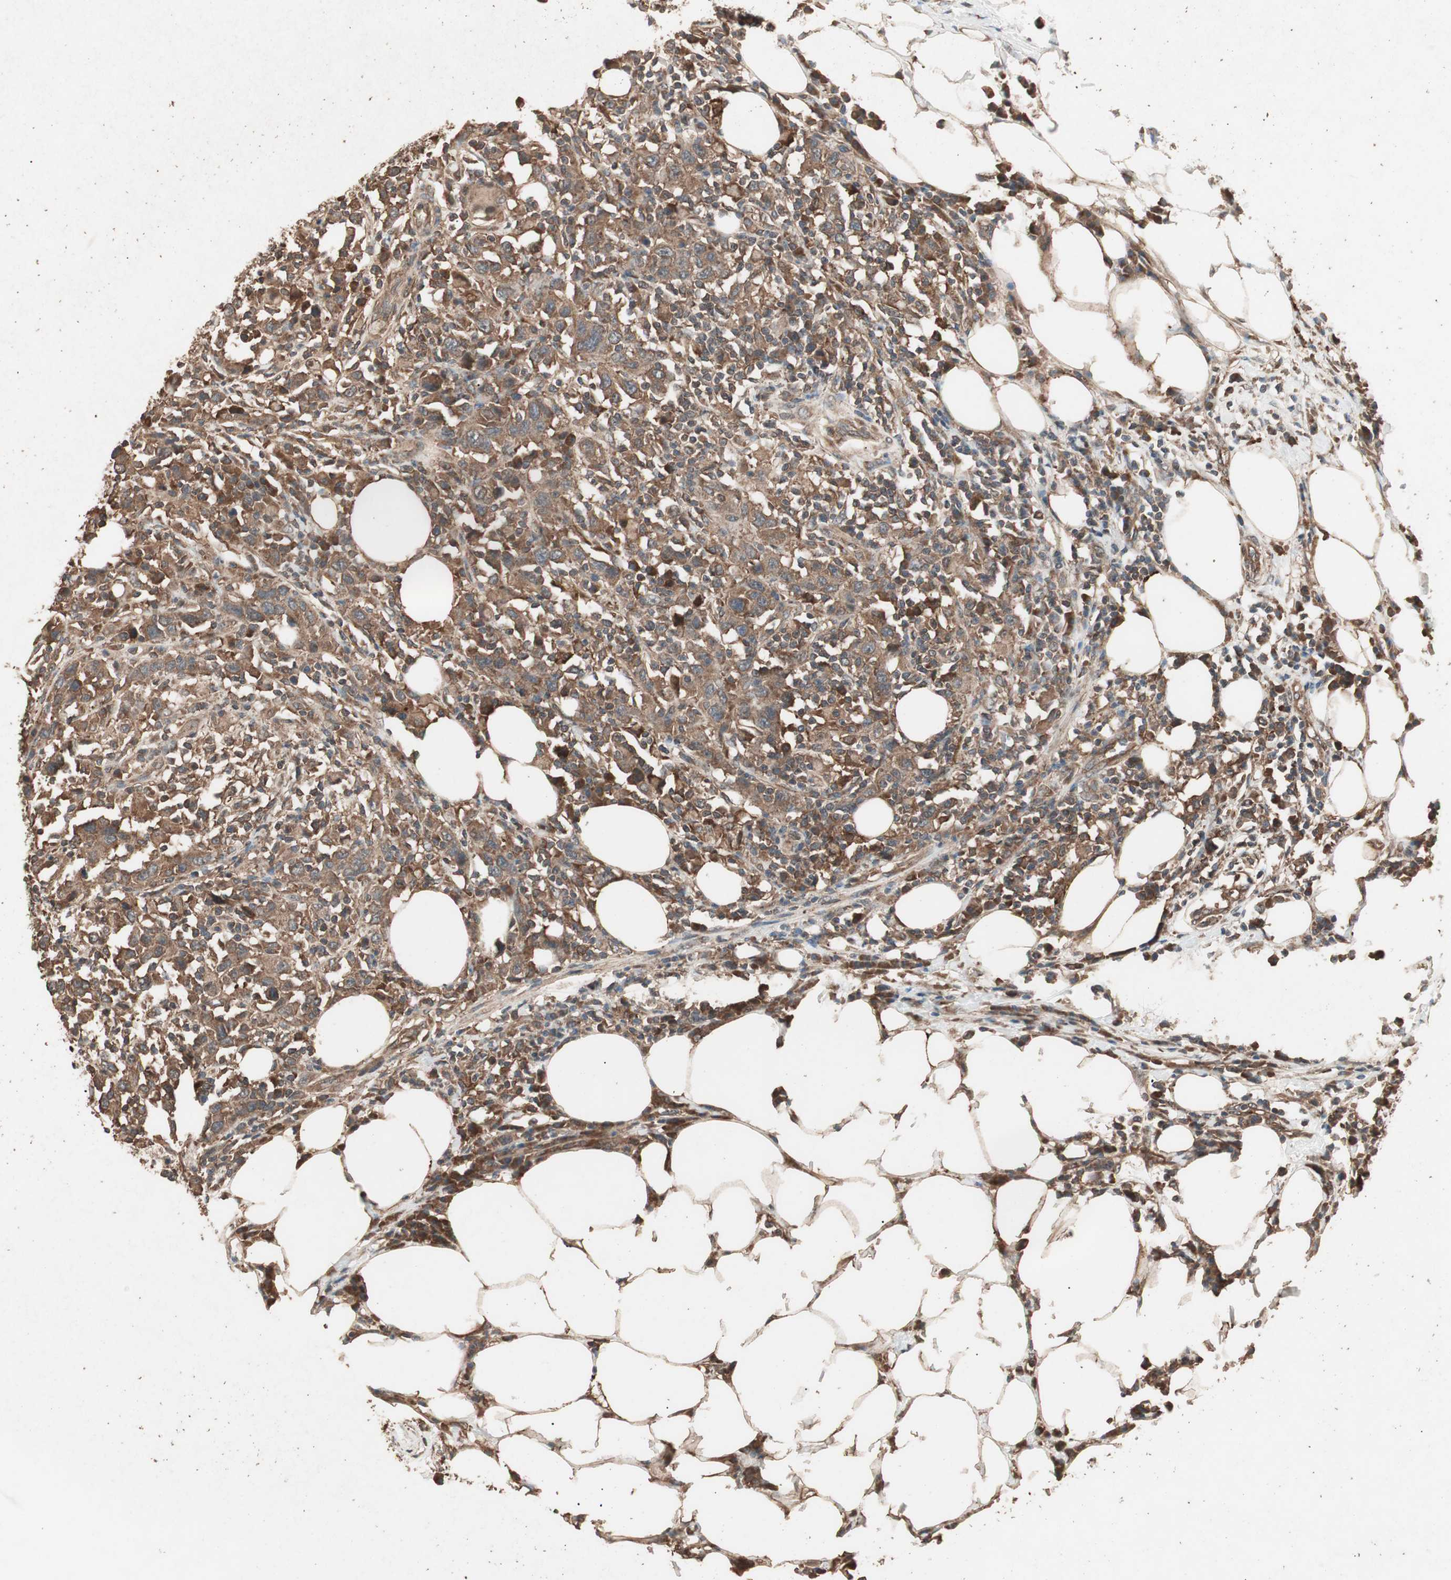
{"staining": {"intensity": "moderate", "quantity": ">75%", "location": "cytoplasmic/membranous"}, "tissue": "urothelial cancer", "cell_type": "Tumor cells", "image_type": "cancer", "snomed": [{"axis": "morphology", "description": "Urothelial carcinoma, High grade"}, {"axis": "topography", "description": "Urinary bladder"}], "caption": "The photomicrograph demonstrates immunohistochemical staining of high-grade urothelial carcinoma. There is moderate cytoplasmic/membranous staining is present in approximately >75% of tumor cells.", "gene": "CCN4", "patient": {"sex": "male", "age": 61}}